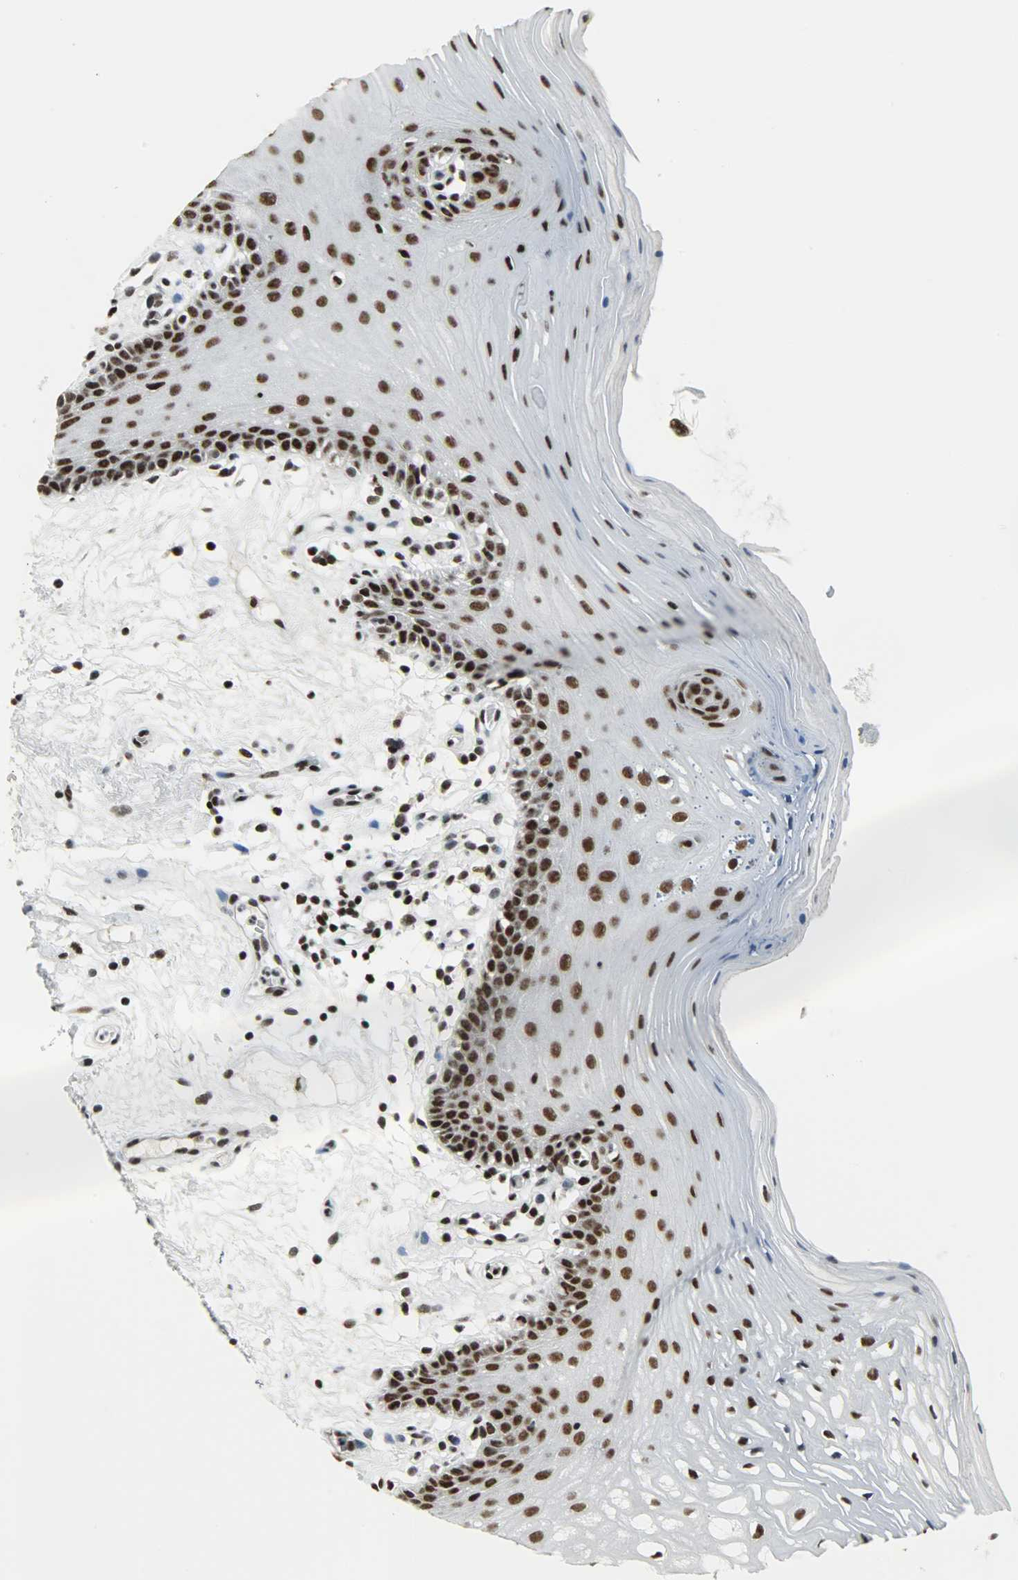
{"staining": {"intensity": "strong", "quantity": ">75%", "location": "nuclear"}, "tissue": "oral mucosa", "cell_type": "Squamous epithelial cells", "image_type": "normal", "snomed": [{"axis": "morphology", "description": "Normal tissue, NOS"}, {"axis": "morphology", "description": "Squamous cell carcinoma, NOS"}, {"axis": "topography", "description": "Skeletal muscle"}, {"axis": "topography", "description": "Oral tissue"}, {"axis": "topography", "description": "Head-Neck"}], "caption": "Immunohistochemistry staining of benign oral mucosa, which reveals high levels of strong nuclear expression in about >75% of squamous epithelial cells indicating strong nuclear protein expression. The staining was performed using DAB (3,3'-diaminobenzidine) (brown) for protein detection and nuclei were counterstained in hematoxylin (blue).", "gene": "SNRPA", "patient": {"sex": "male", "age": 71}}